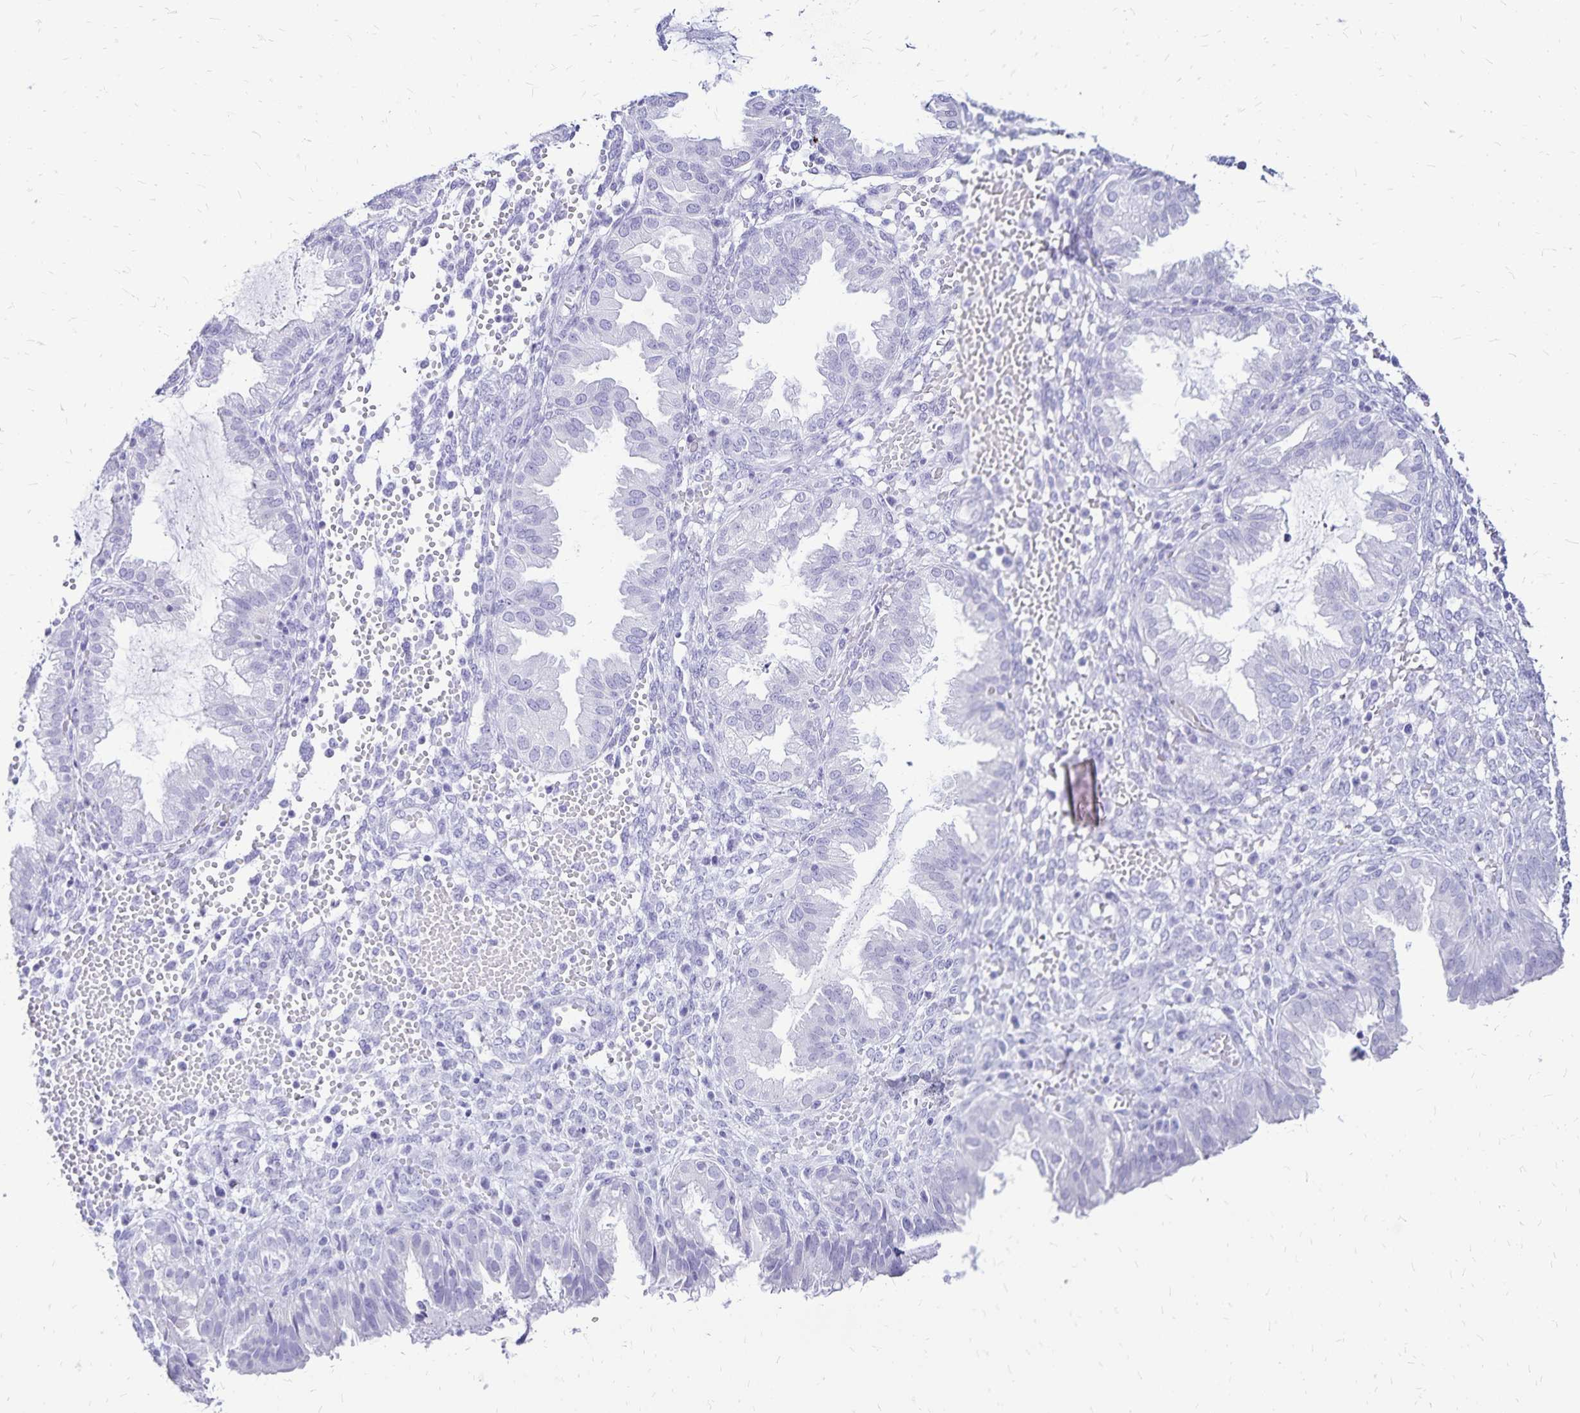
{"staining": {"intensity": "negative", "quantity": "none", "location": "none"}, "tissue": "endometrium", "cell_type": "Cells in endometrial stroma", "image_type": "normal", "snomed": [{"axis": "morphology", "description": "Normal tissue, NOS"}, {"axis": "topography", "description": "Endometrium"}], "caption": "The IHC image has no significant expression in cells in endometrial stroma of endometrium. Nuclei are stained in blue.", "gene": "LIN28B", "patient": {"sex": "female", "age": 33}}